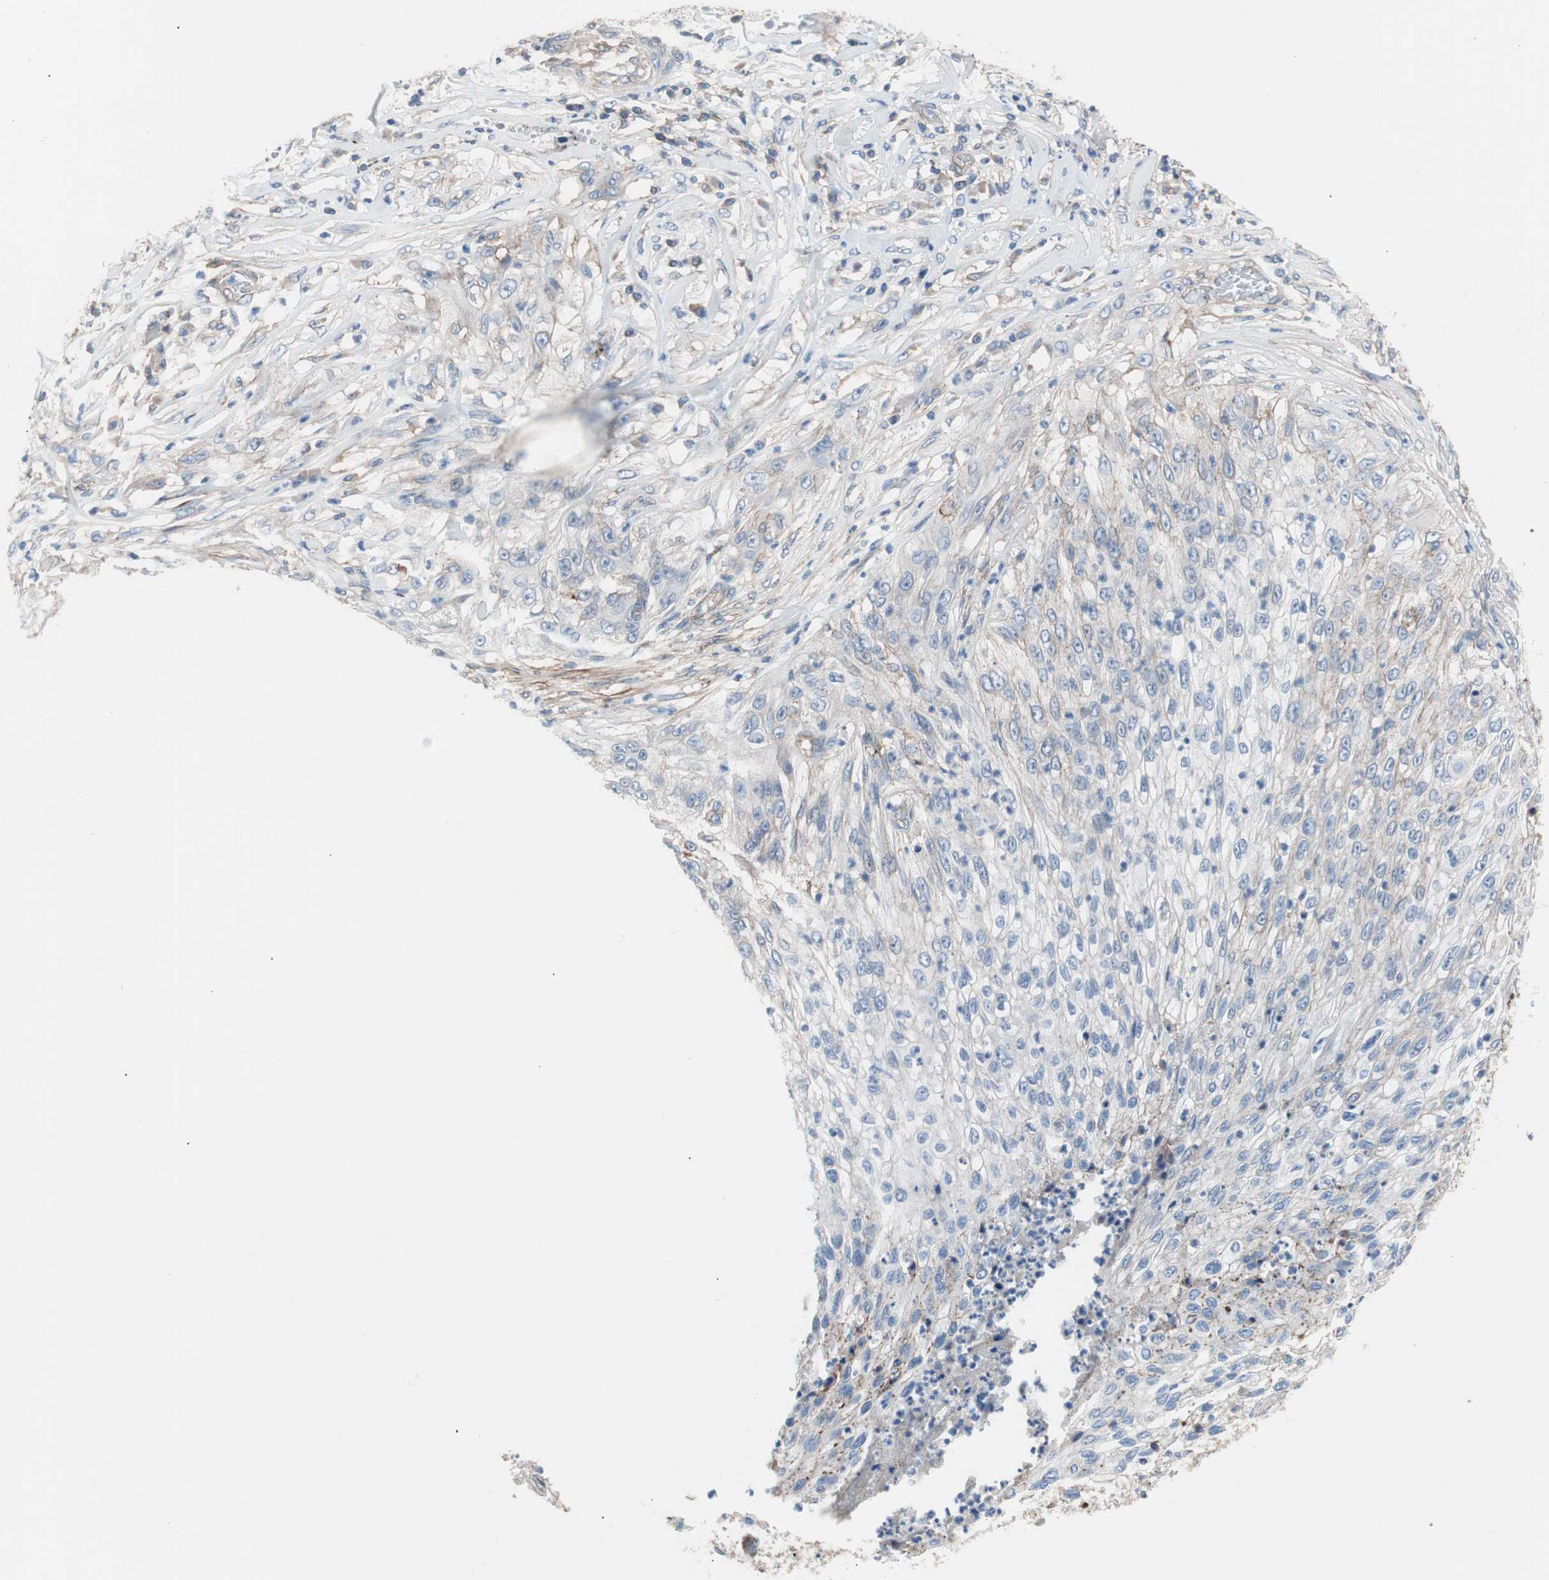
{"staining": {"intensity": "negative", "quantity": "none", "location": "none"}, "tissue": "lung cancer", "cell_type": "Tumor cells", "image_type": "cancer", "snomed": [{"axis": "morphology", "description": "Inflammation, NOS"}, {"axis": "morphology", "description": "Squamous cell carcinoma, NOS"}, {"axis": "topography", "description": "Lymph node"}, {"axis": "topography", "description": "Soft tissue"}, {"axis": "topography", "description": "Lung"}], "caption": "IHC photomicrograph of neoplastic tissue: human lung cancer stained with DAB reveals no significant protein positivity in tumor cells.", "gene": "CD81", "patient": {"sex": "male", "age": 66}}